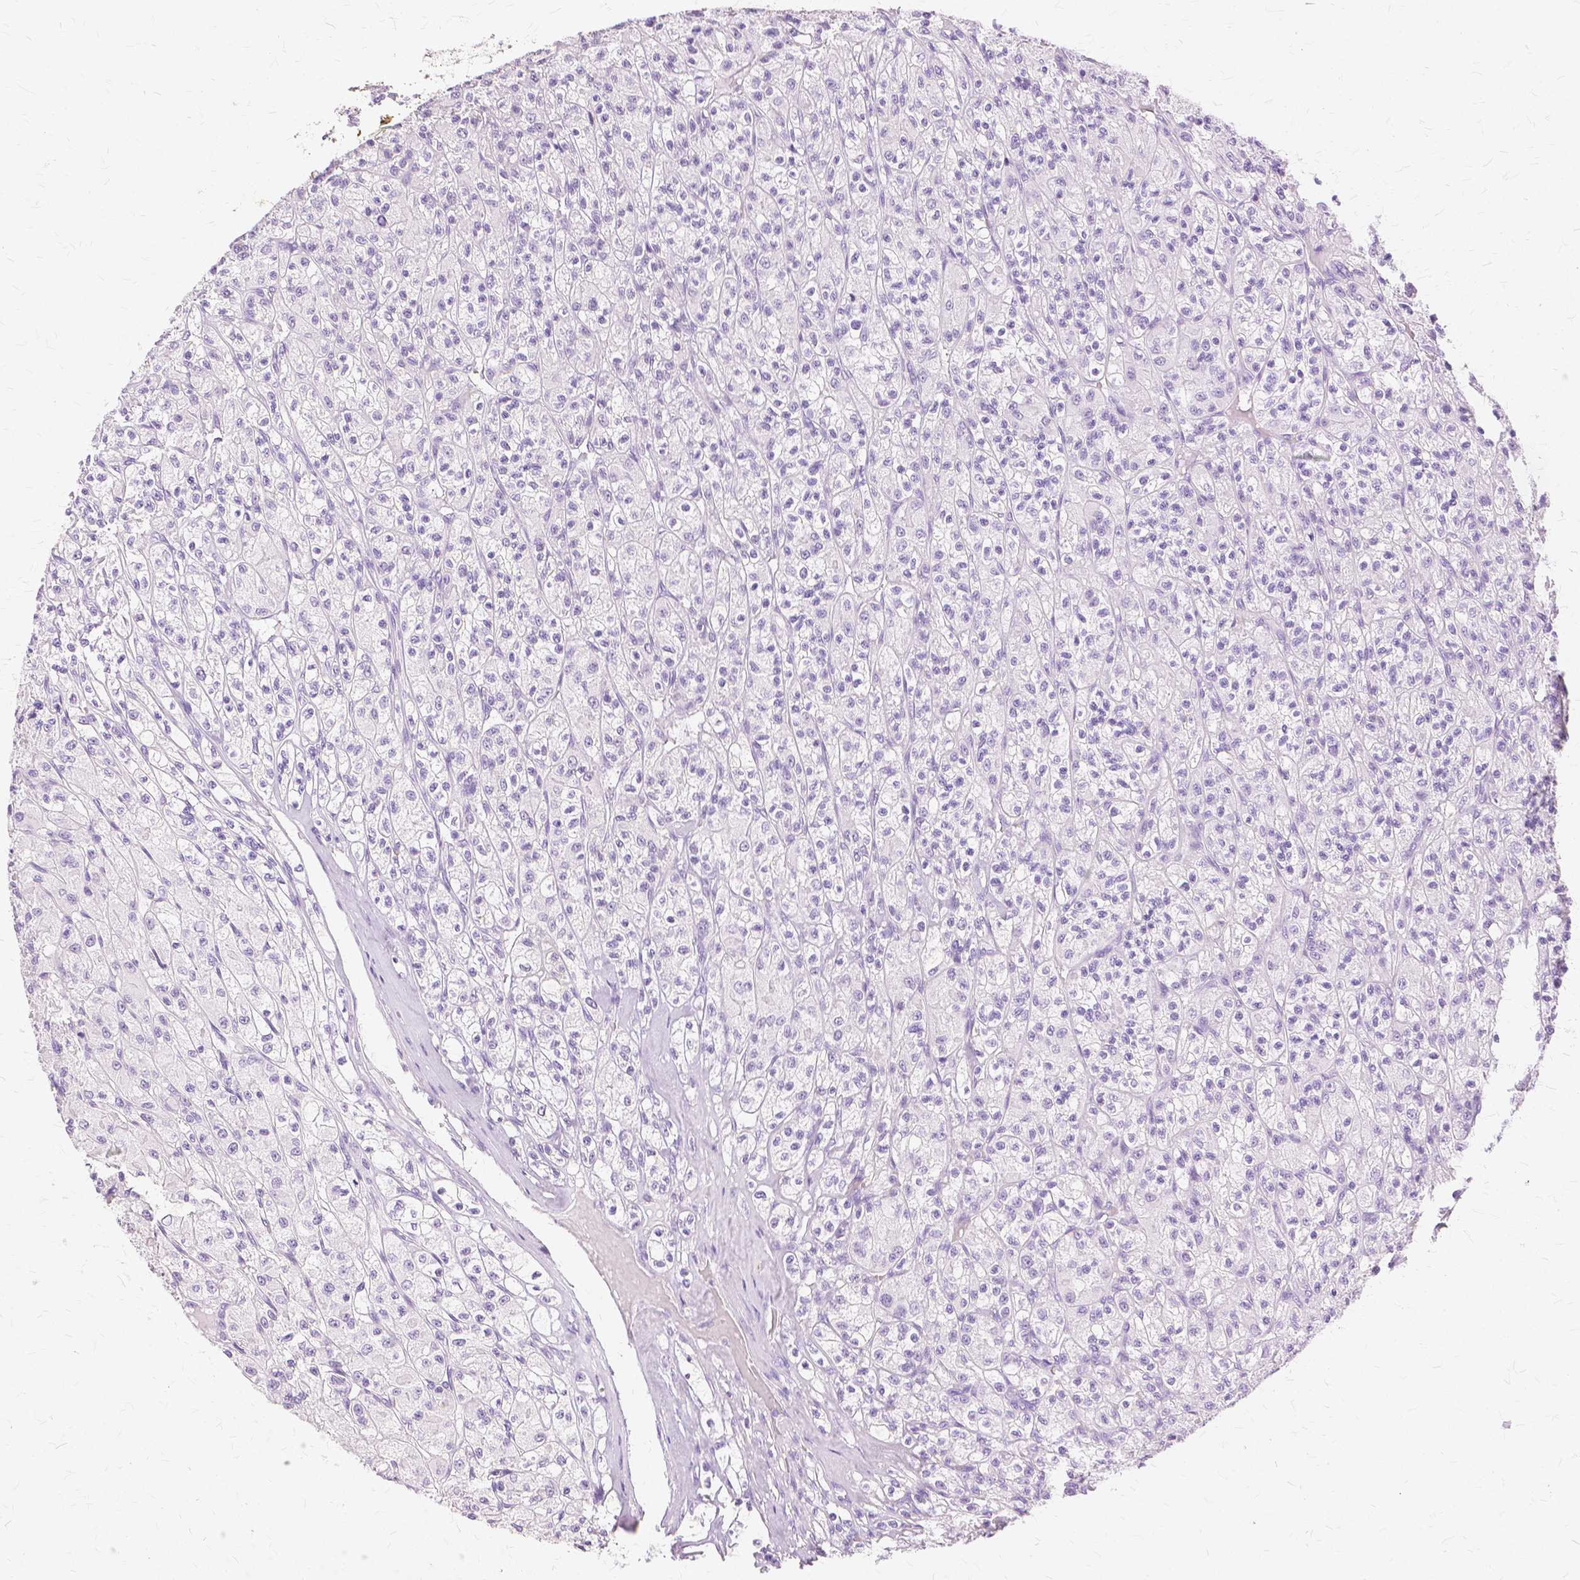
{"staining": {"intensity": "negative", "quantity": "none", "location": "none"}, "tissue": "renal cancer", "cell_type": "Tumor cells", "image_type": "cancer", "snomed": [{"axis": "morphology", "description": "Adenocarcinoma, NOS"}, {"axis": "topography", "description": "Kidney"}], "caption": "Immunohistochemistry (IHC) of renal adenocarcinoma shows no expression in tumor cells. (DAB (3,3'-diaminobenzidine) IHC visualized using brightfield microscopy, high magnification).", "gene": "TGM1", "patient": {"sex": "female", "age": 70}}